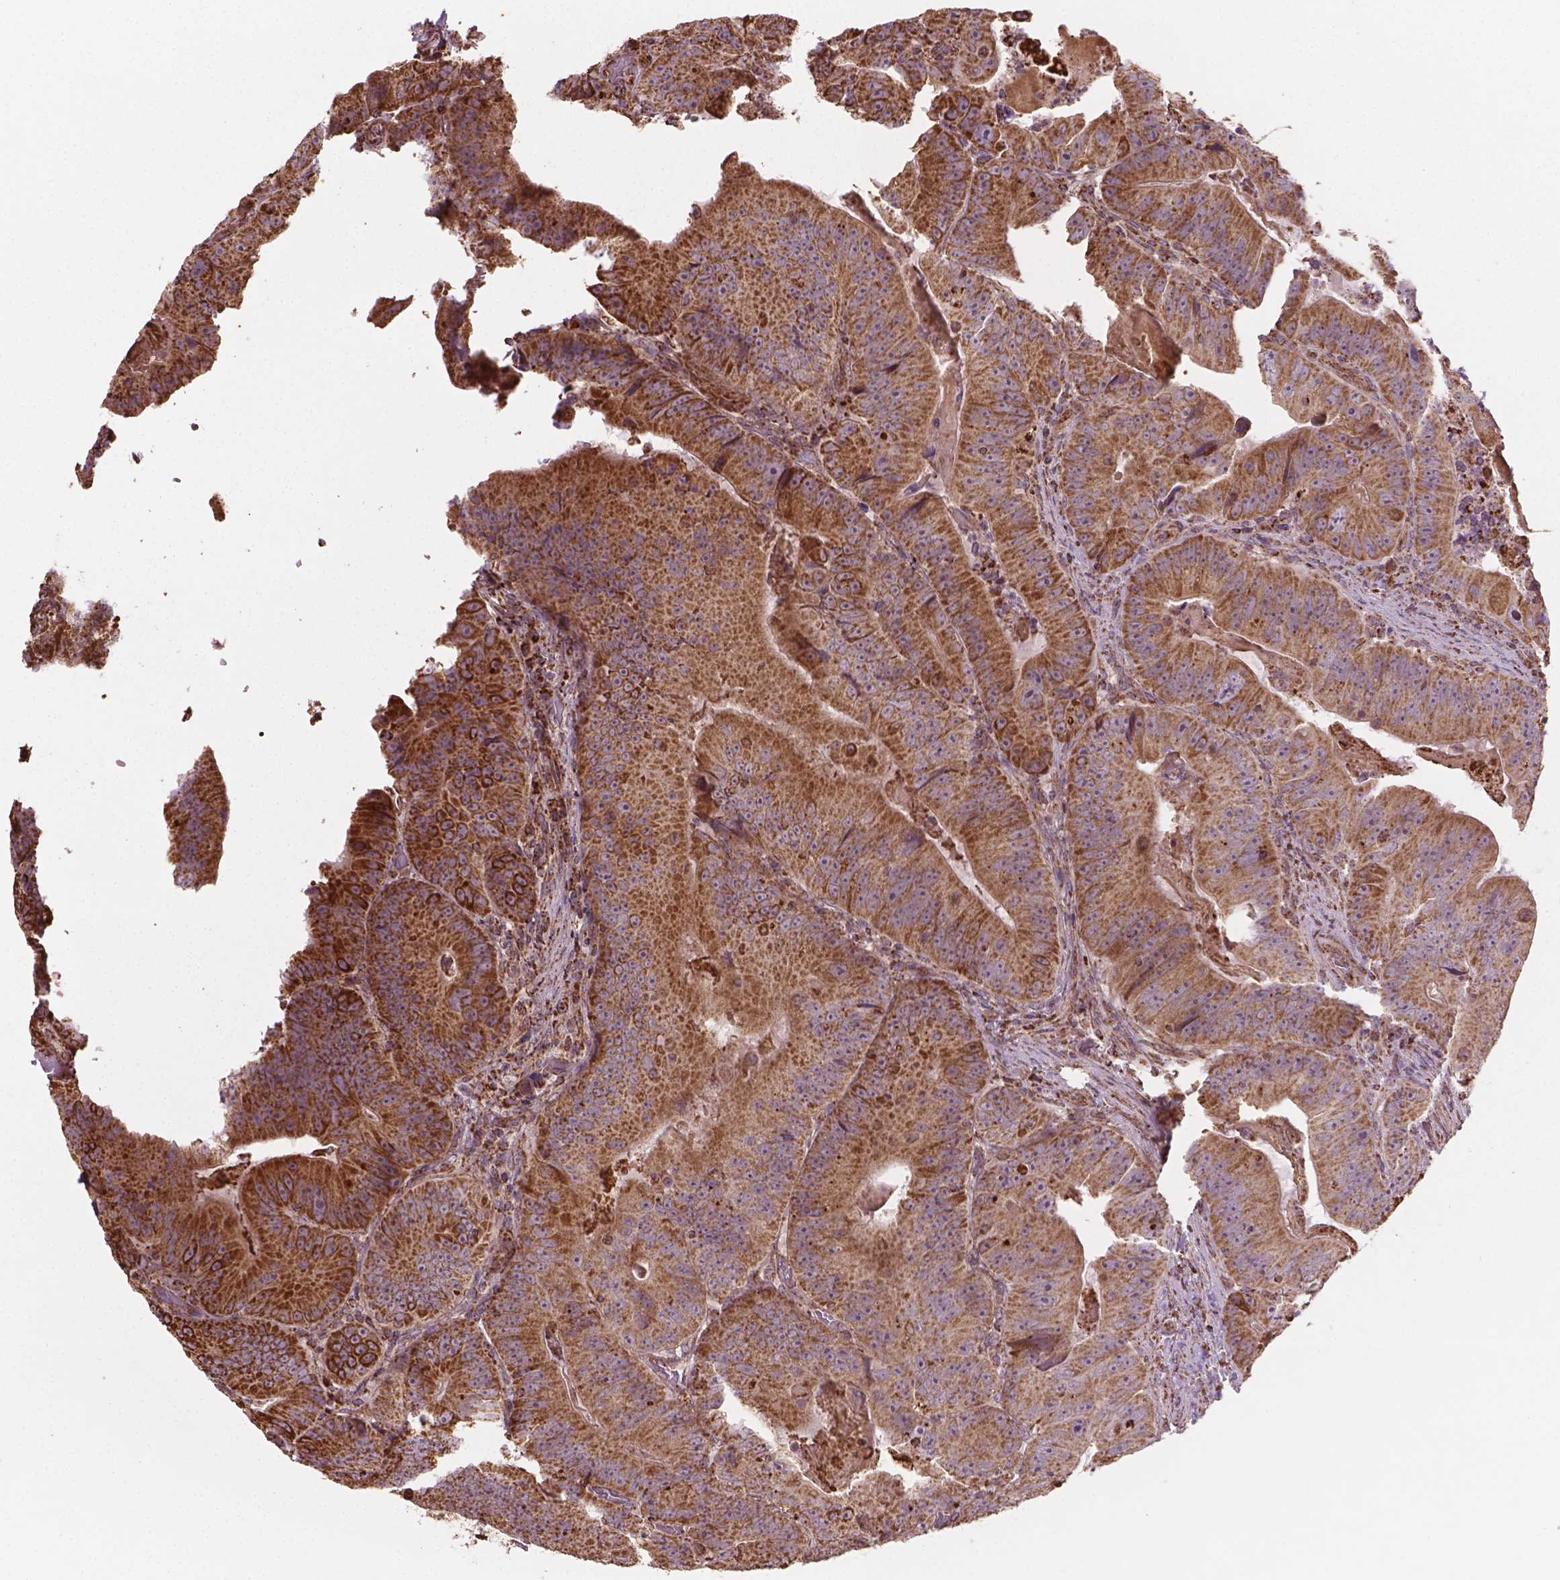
{"staining": {"intensity": "moderate", "quantity": ">75%", "location": "cytoplasmic/membranous"}, "tissue": "colorectal cancer", "cell_type": "Tumor cells", "image_type": "cancer", "snomed": [{"axis": "morphology", "description": "Adenocarcinoma, NOS"}, {"axis": "topography", "description": "Colon"}], "caption": "Immunohistochemical staining of adenocarcinoma (colorectal) exhibits moderate cytoplasmic/membranous protein expression in approximately >75% of tumor cells. The protein is shown in brown color, while the nuclei are stained blue.", "gene": "HS3ST3A1", "patient": {"sex": "female", "age": 86}}